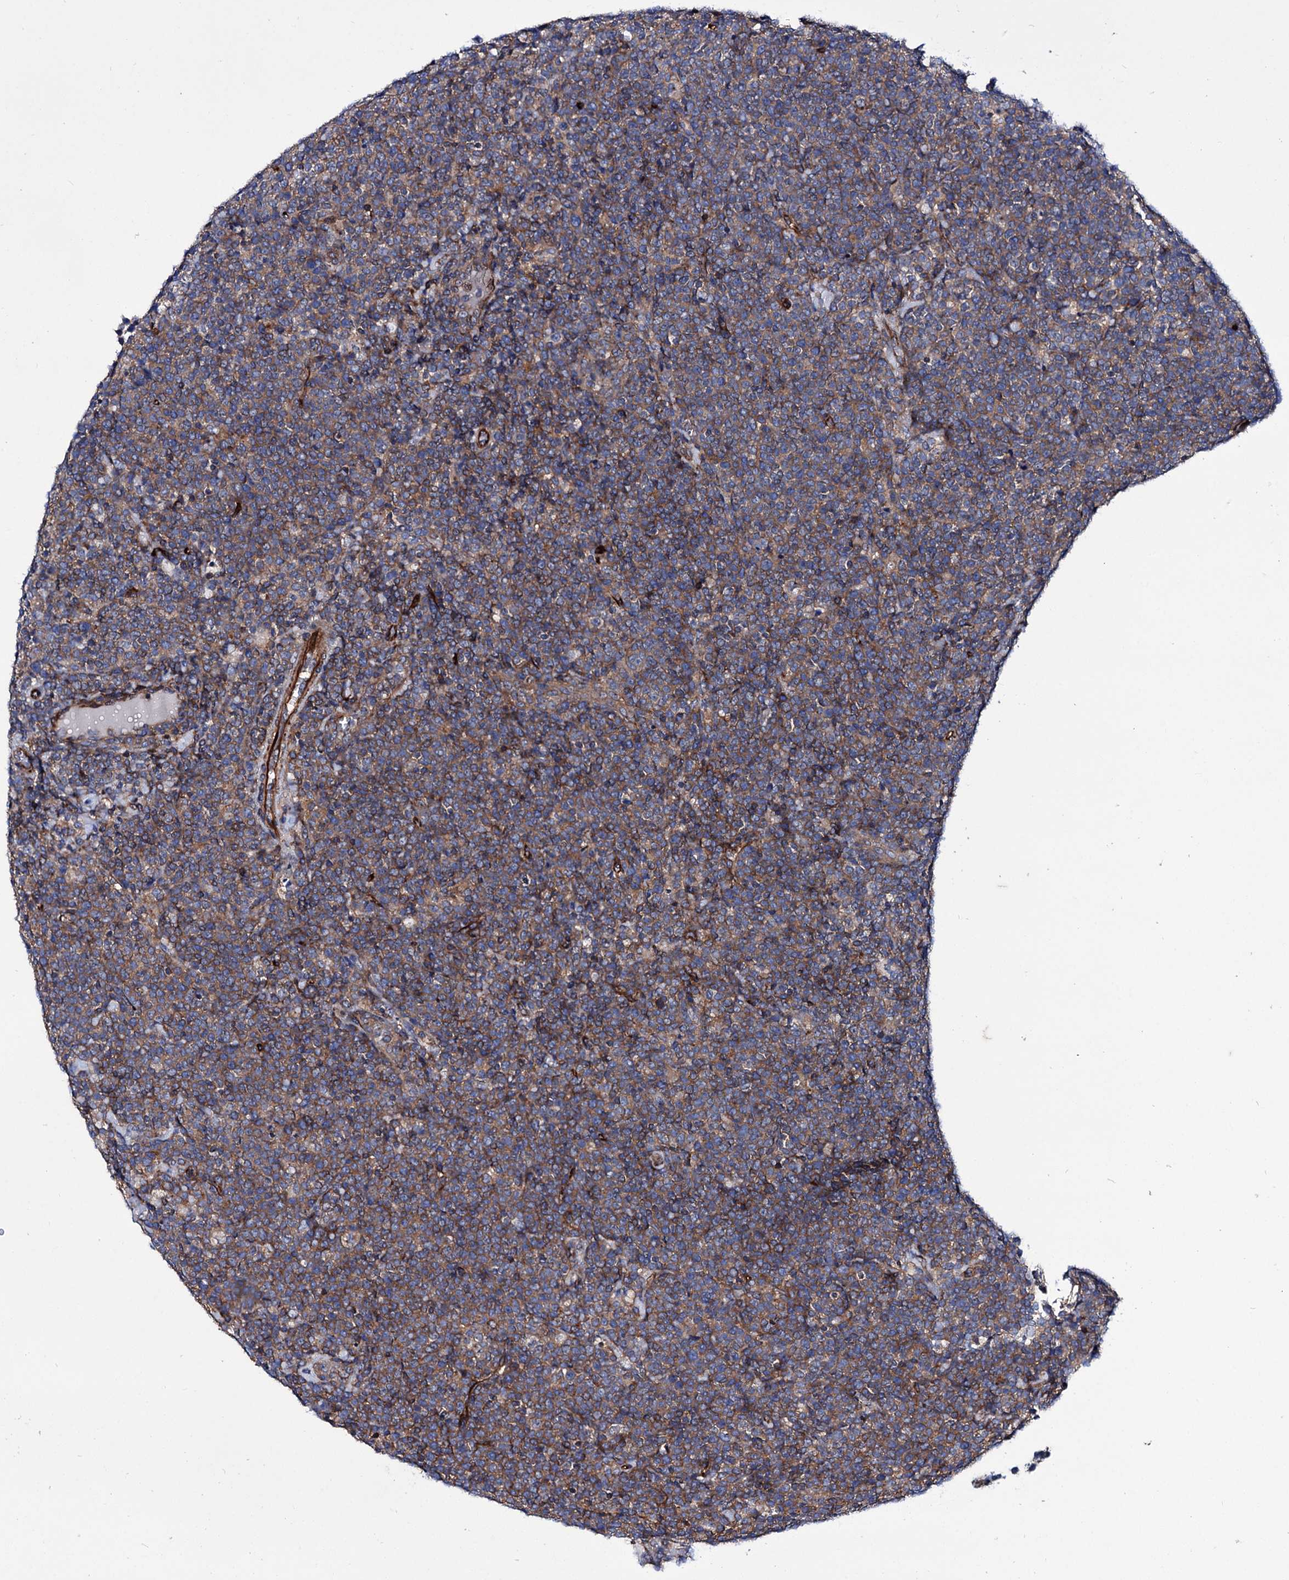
{"staining": {"intensity": "moderate", "quantity": ">75%", "location": "cytoplasmic/membranous"}, "tissue": "lymphoma", "cell_type": "Tumor cells", "image_type": "cancer", "snomed": [{"axis": "morphology", "description": "Malignant lymphoma, non-Hodgkin's type, High grade"}, {"axis": "topography", "description": "Lymph node"}], "caption": "Immunohistochemistry micrograph of neoplastic tissue: human high-grade malignant lymphoma, non-Hodgkin's type stained using immunohistochemistry (IHC) shows medium levels of moderate protein expression localized specifically in the cytoplasmic/membranous of tumor cells, appearing as a cytoplasmic/membranous brown color.", "gene": "AXL", "patient": {"sex": "male", "age": 61}}